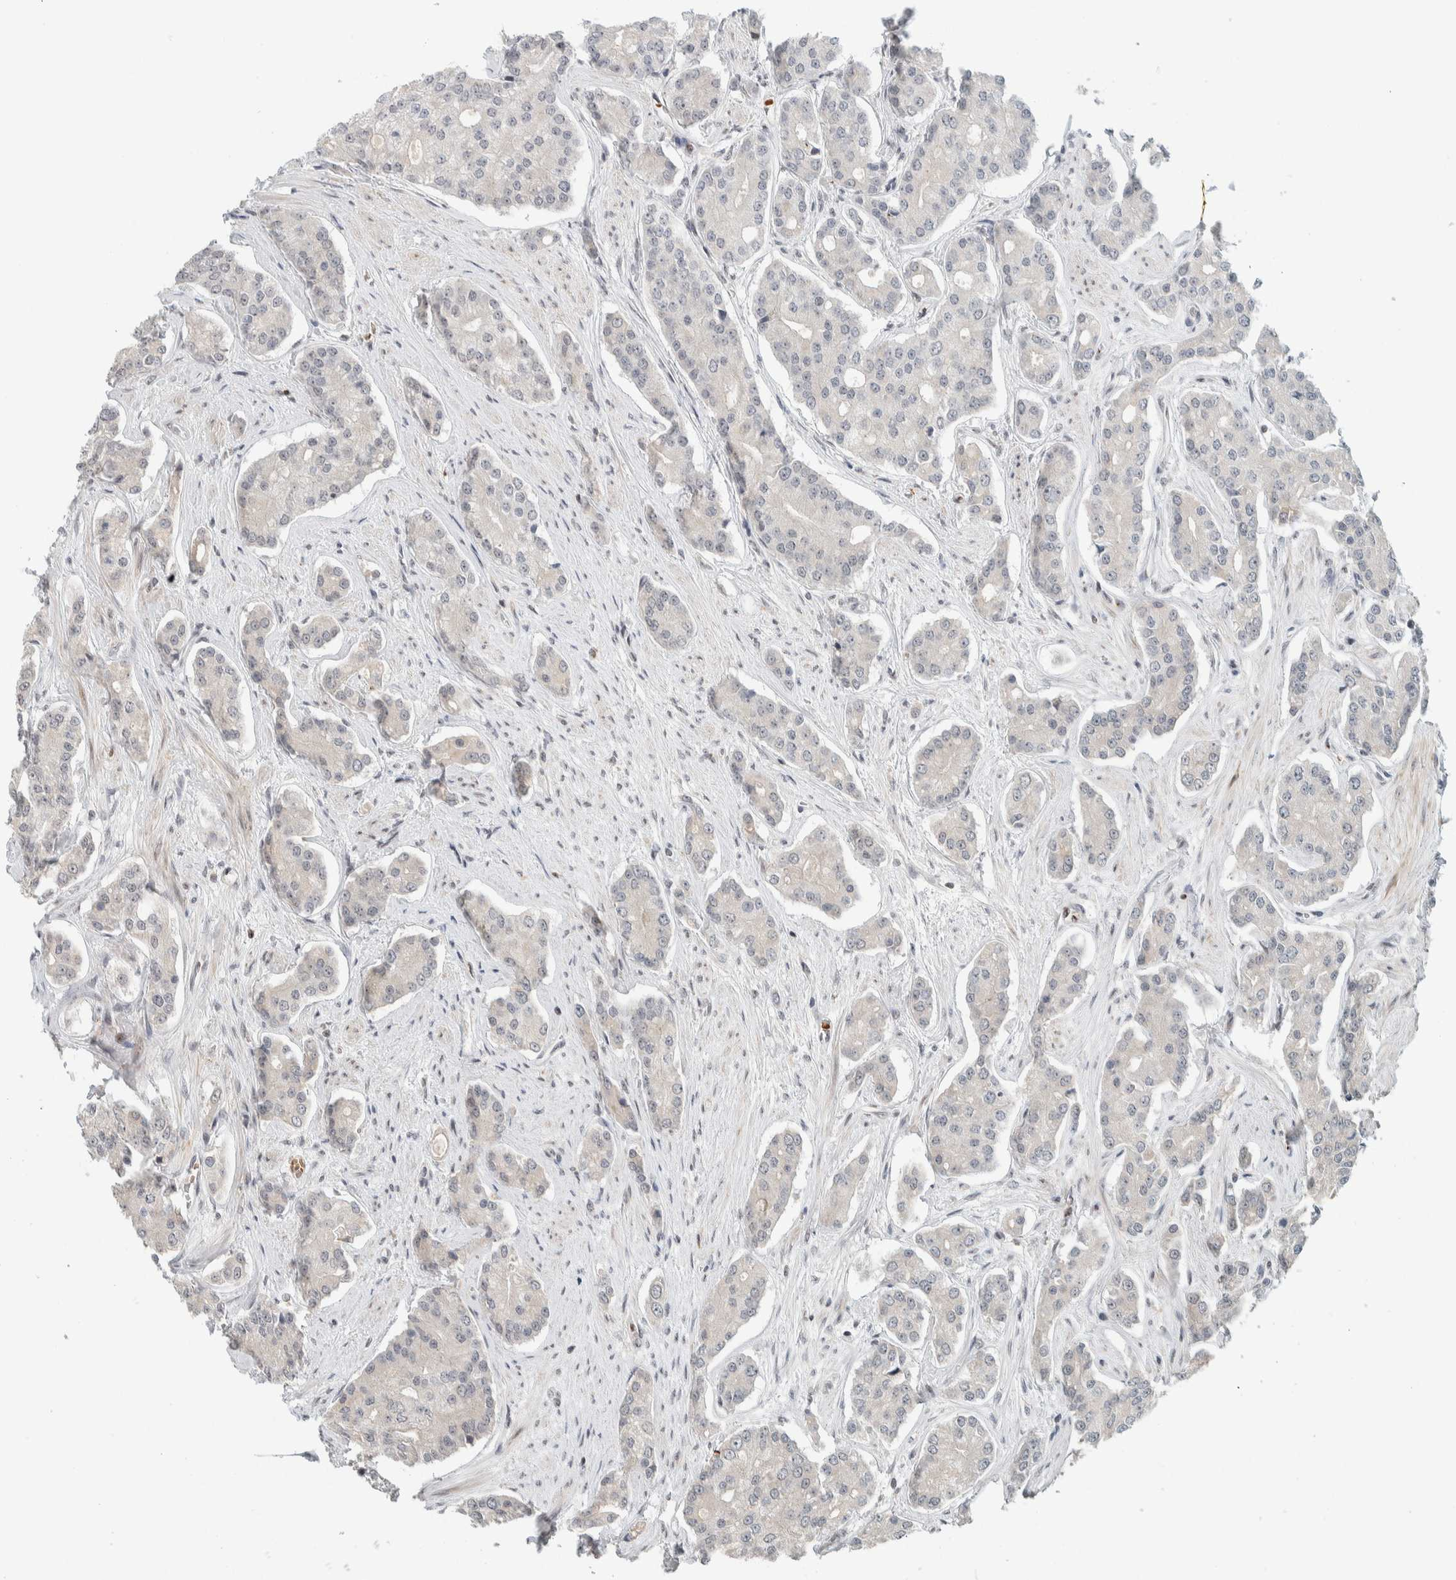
{"staining": {"intensity": "negative", "quantity": "none", "location": "none"}, "tissue": "prostate cancer", "cell_type": "Tumor cells", "image_type": "cancer", "snomed": [{"axis": "morphology", "description": "Adenocarcinoma, High grade"}, {"axis": "topography", "description": "Prostate"}], "caption": "Immunohistochemistry (IHC) of prostate high-grade adenocarcinoma exhibits no staining in tumor cells.", "gene": "ZBTB2", "patient": {"sex": "male", "age": 71}}